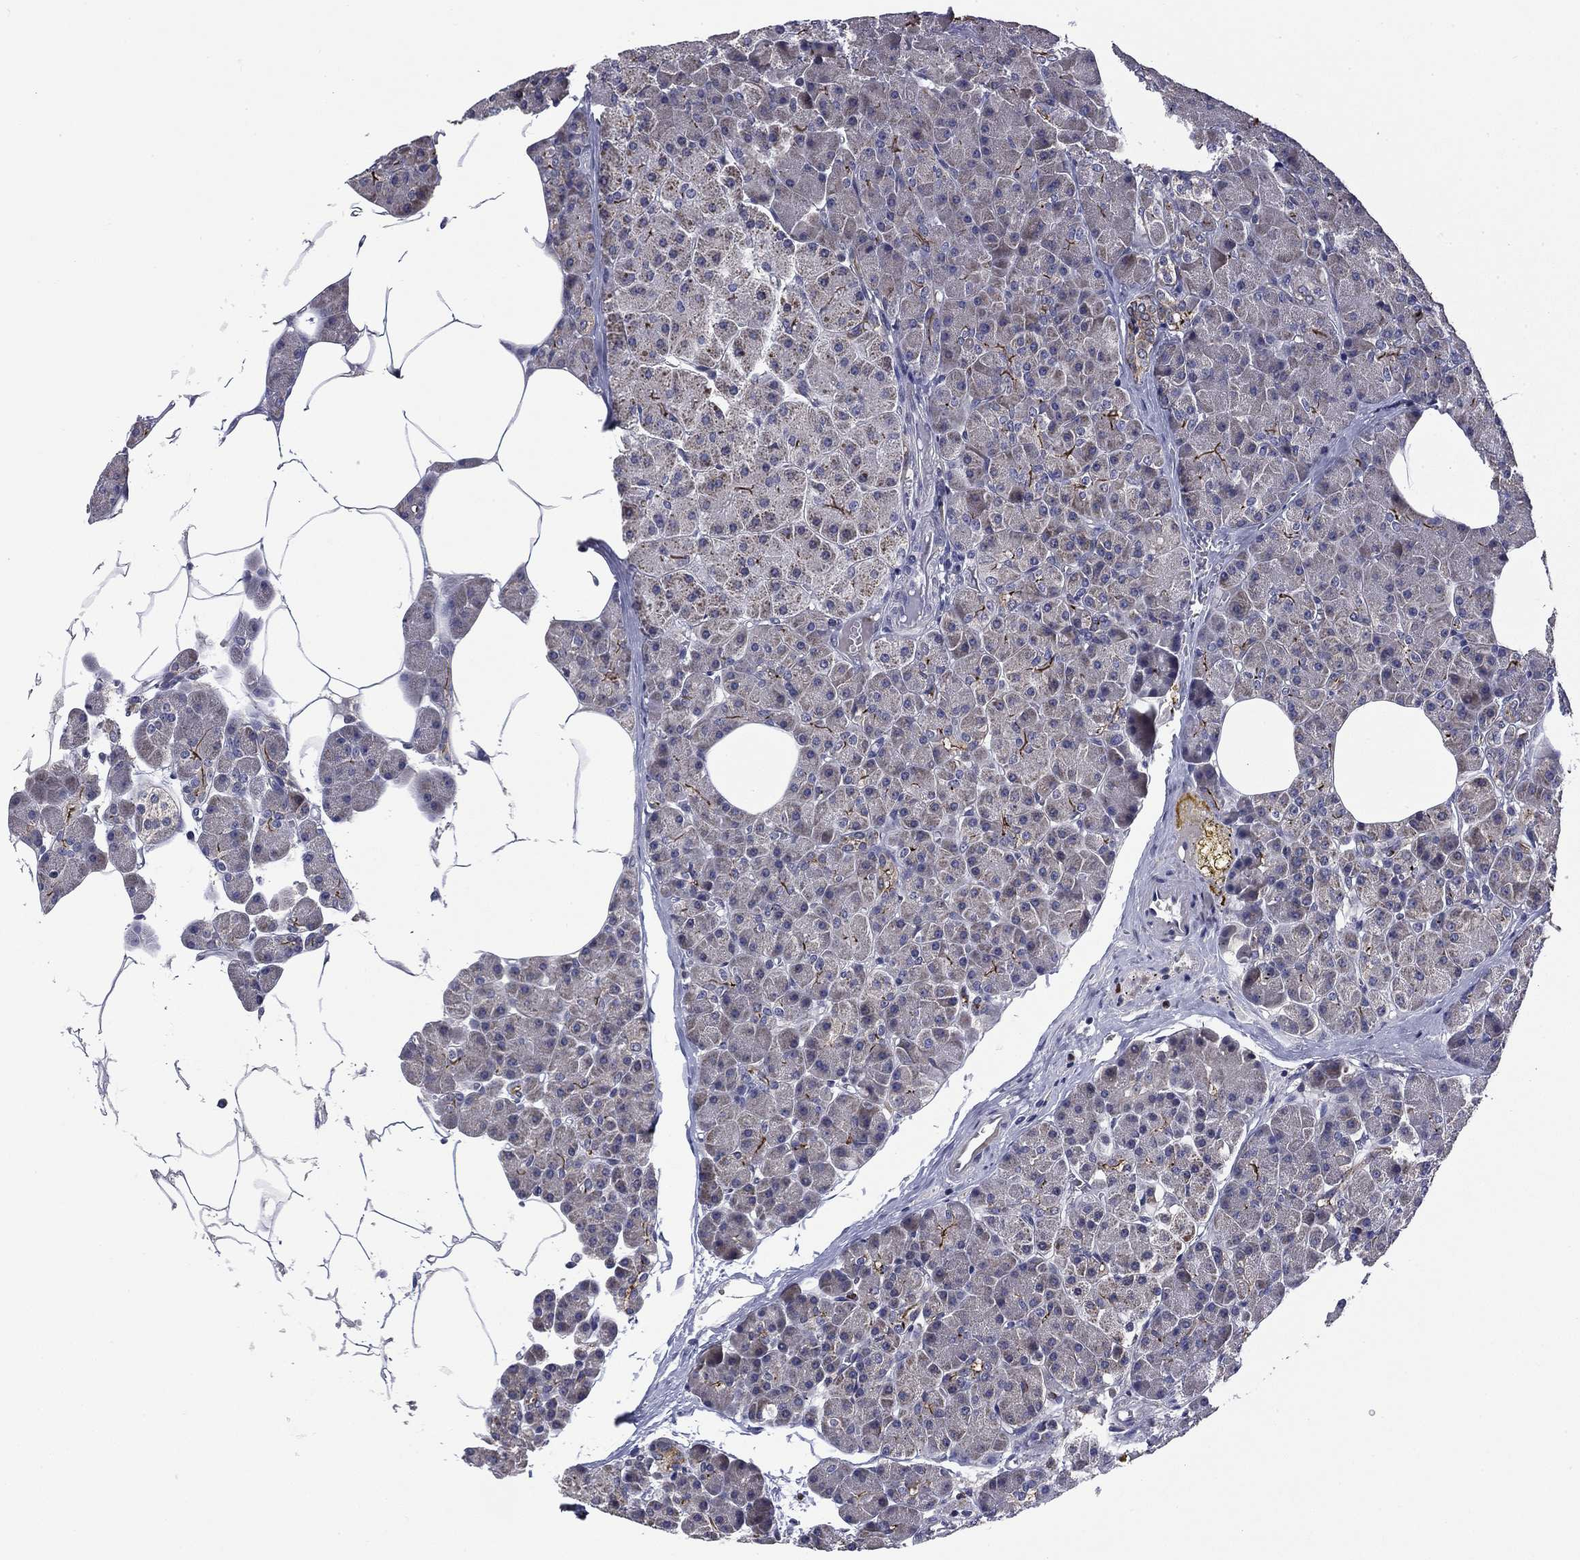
{"staining": {"intensity": "strong", "quantity": "<25%", "location": "cytoplasmic/membranous"}, "tissue": "pancreas", "cell_type": "Exocrine glandular cells", "image_type": "normal", "snomed": [{"axis": "morphology", "description": "Normal tissue, NOS"}, {"axis": "topography", "description": "Pancreas"}], "caption": "Immunohistochemical staining of benign human pancreas displays strong cytoplasmic/membranous protein staining in approximately <25% of exocrine glandular cells. (DAB (3,3'-diaminobenzidine) IHC with brightfield microscopy, high magnification).", "gene": "CEACAM7", "patient": {"sex": "female", "age": 45}}